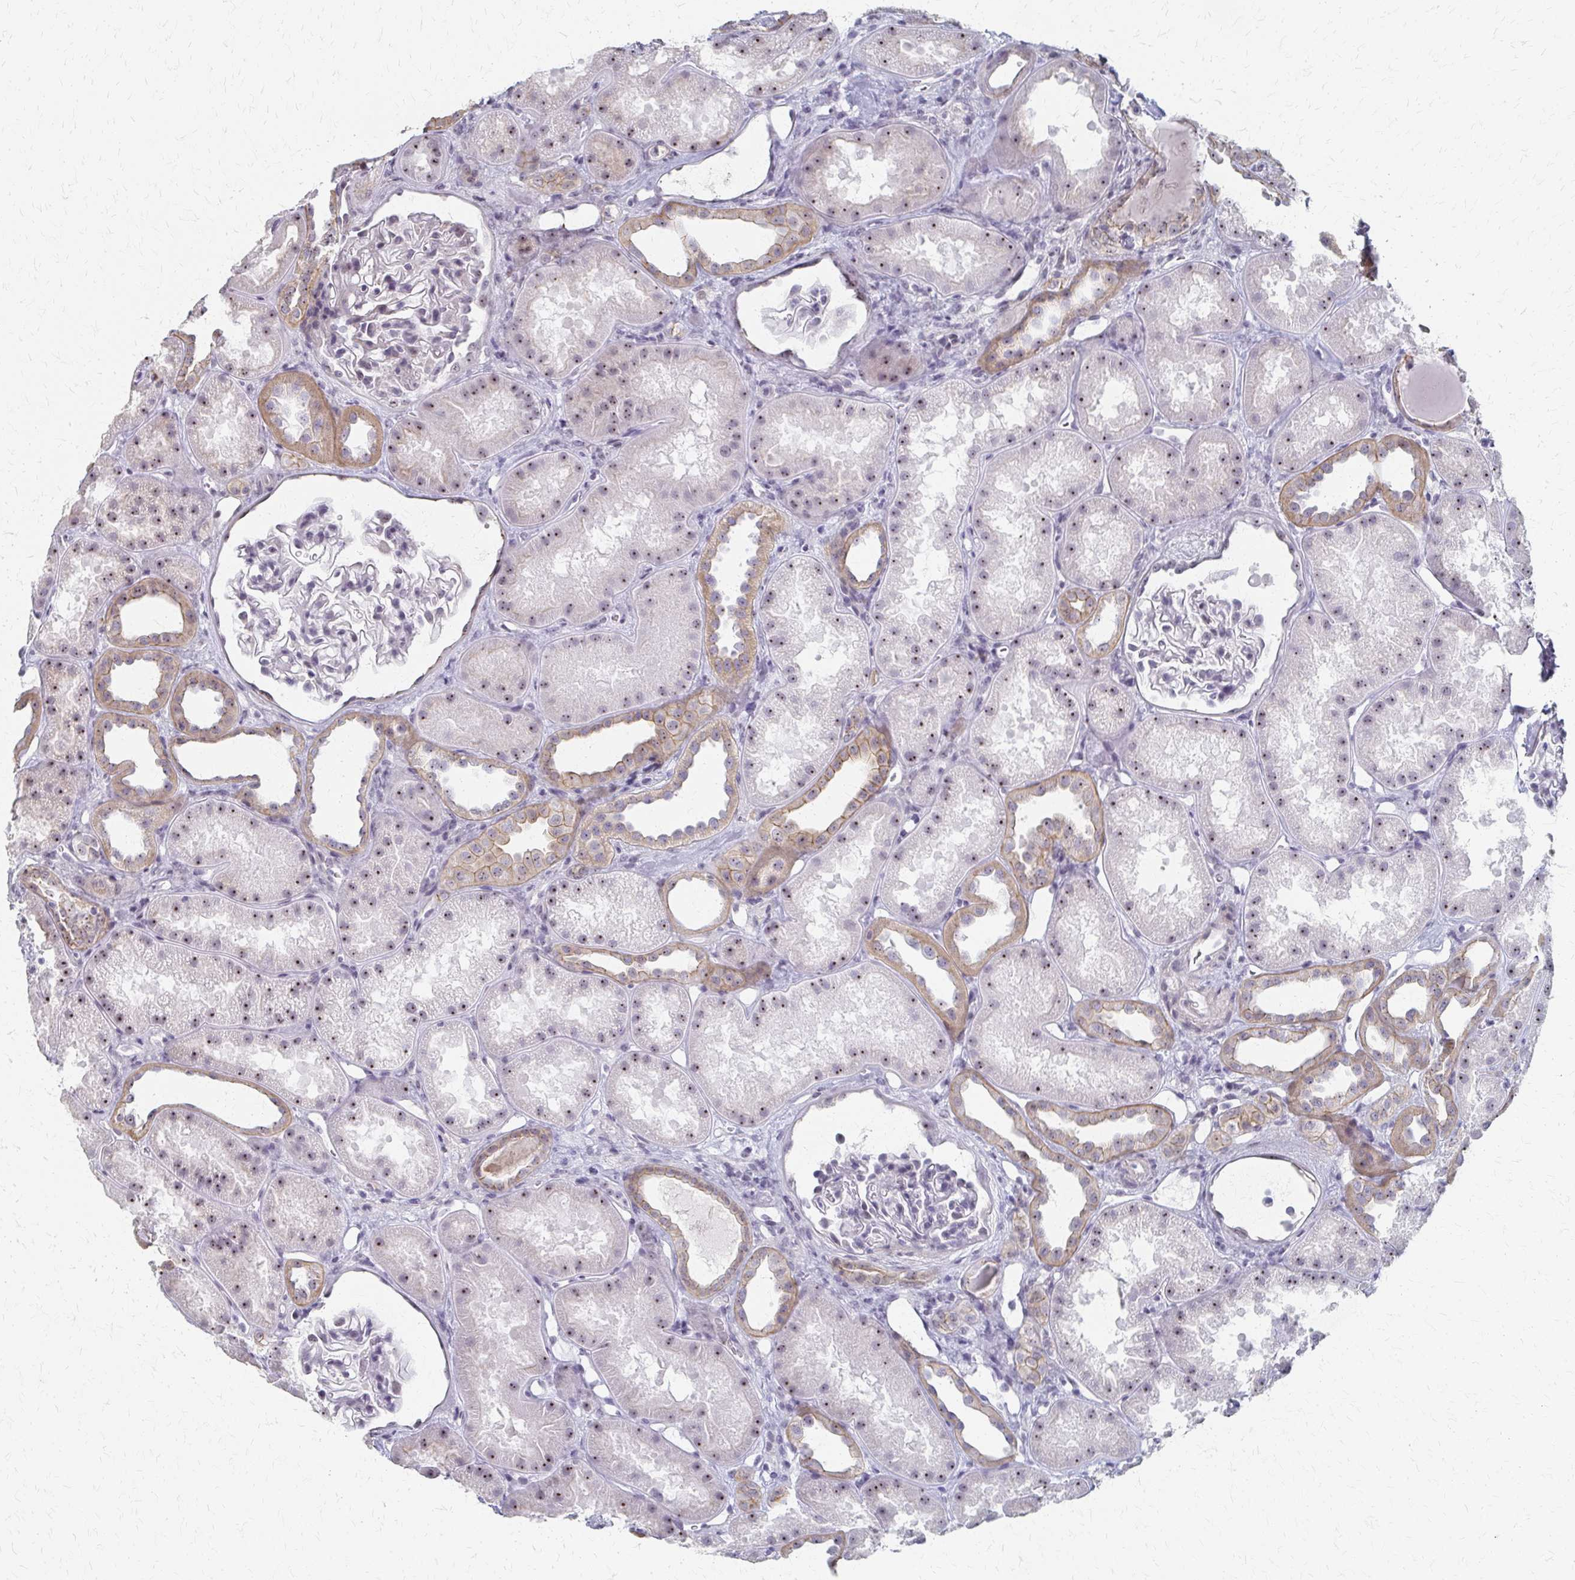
{"staining": {"intensity": "moderate", "quantity": "25%-75%", "location": "cytoplasmic/membranous,nuclear"}, "tissue": "kidney", "cell_type": "Cells in glomeruli", "image_type": "normal", "snomed": [{"axis": "morphology", "description": "Normal tissue, NOS"}, {"axis": "topography", "description": "Kidney"}], "caption": "Immunohistochemistry (IHC) staining of unremarkable kidney, which reveals medium levels of moderate cytoplasmic/membranous,nuclear positivity in about 25%-75% of cells in glomeruli indicating moderate cytoplasmic/membranous,nuclear protein positivity. The staining was performed using DAB (3,3'-diaminobenzidine) (brown) for protein detection and nuclei were counterstained in hematoxylin (blue).", "gene": "PES1", "patient": {"sex": "male", "age": 61}}